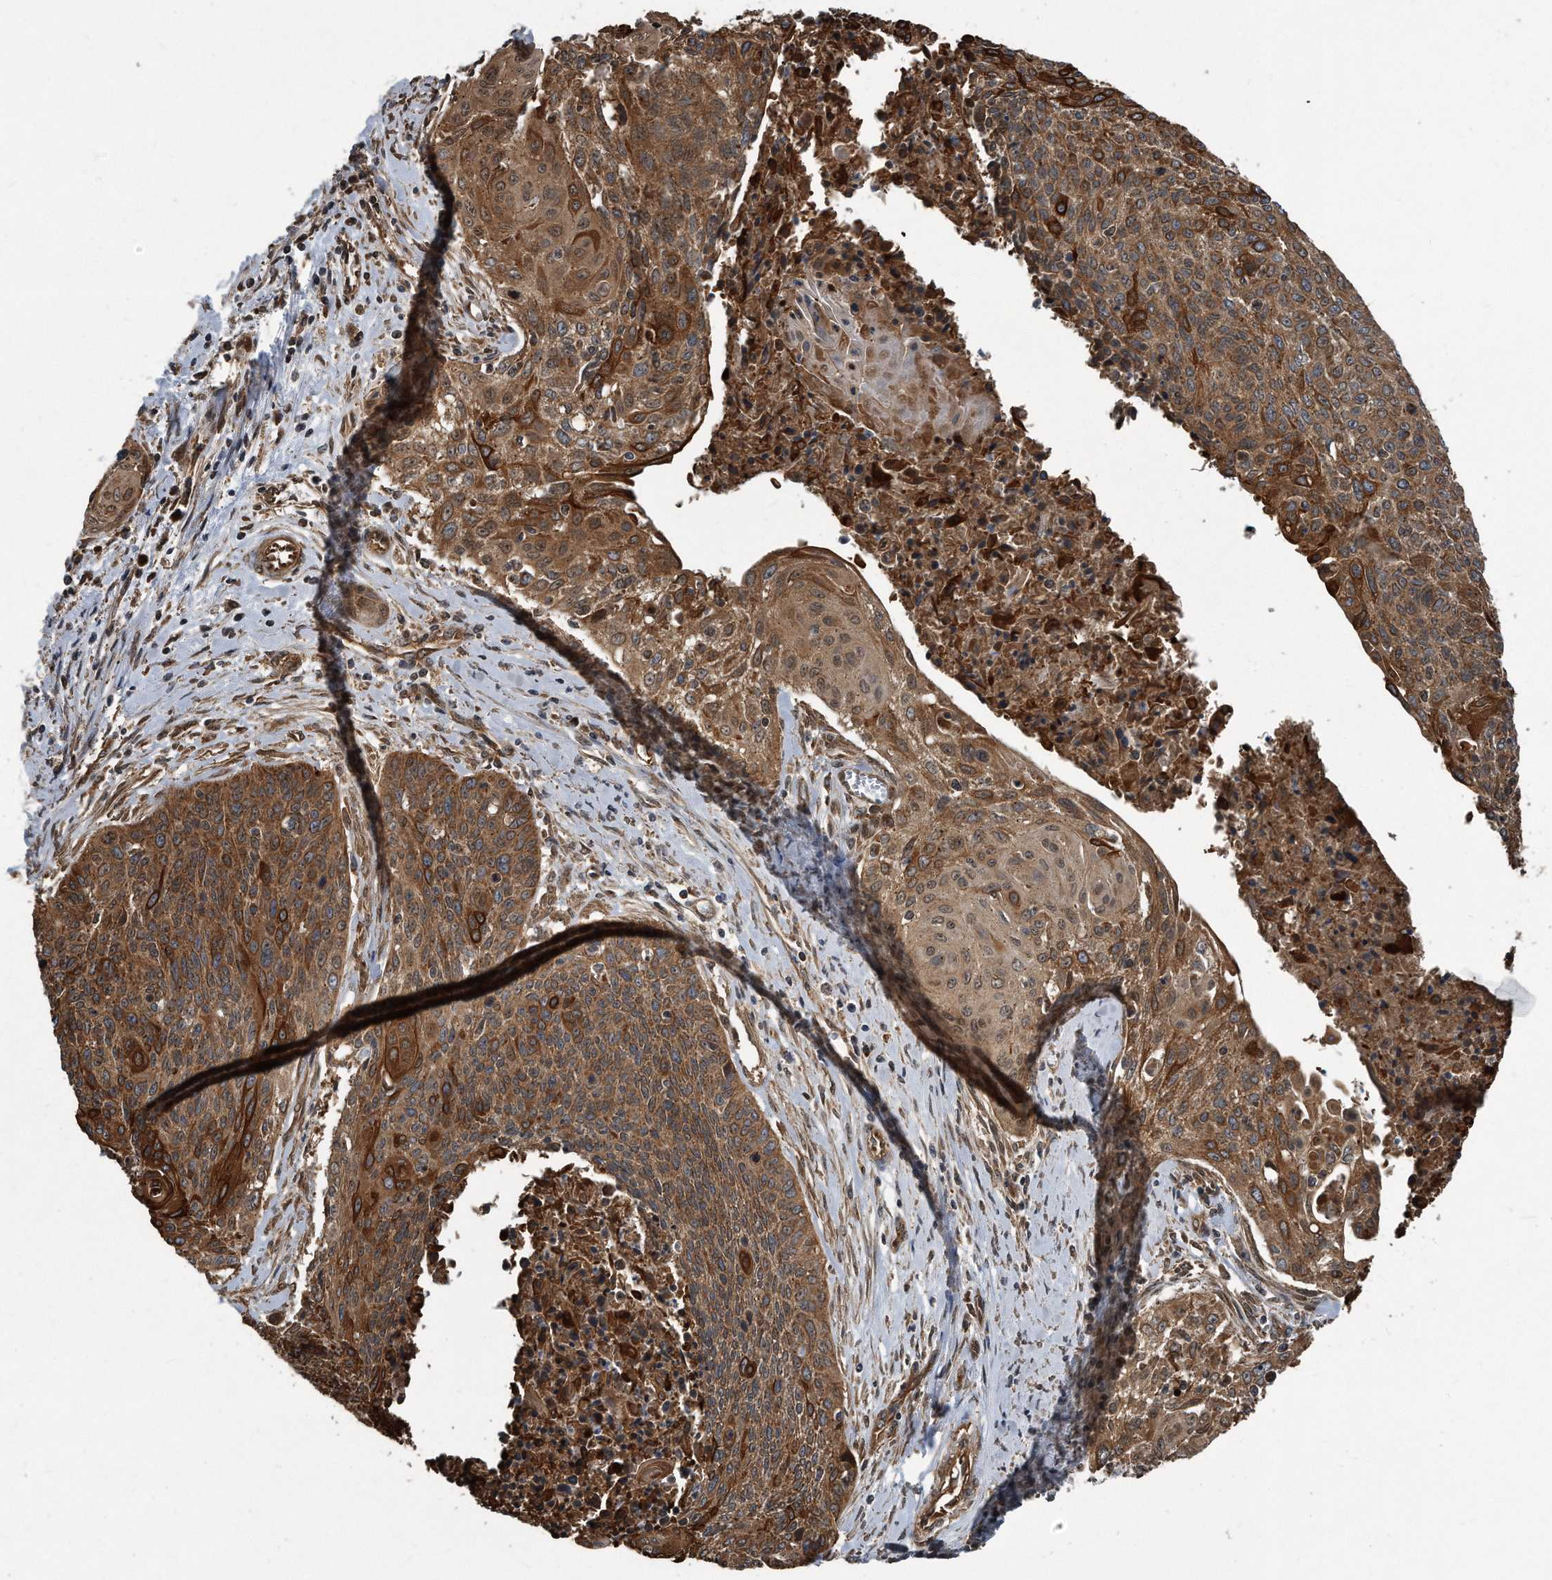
{"staining": {"intensity": "moderate", "quantity": ">75%", "location": "cytoplasmic/membranous,nuclear"}, "tissue": "cervical cancer", "cell_type": "Tumor cells", "image_type": "cancer", "snomed": [{"axis": "morphology", "description": "Squamous cell carcinoma, NOS"}, {"axis": "topography", "description": "Cervix"}], "caption": "Tumor cells reveal medium levels of moderate cytoplasmic/membranous and nuclear staining in about >75% of cells in cervical squamous cell carcinoma.", "gene": "FAM136A", "patient": {"sex": "female", "age": 55}}